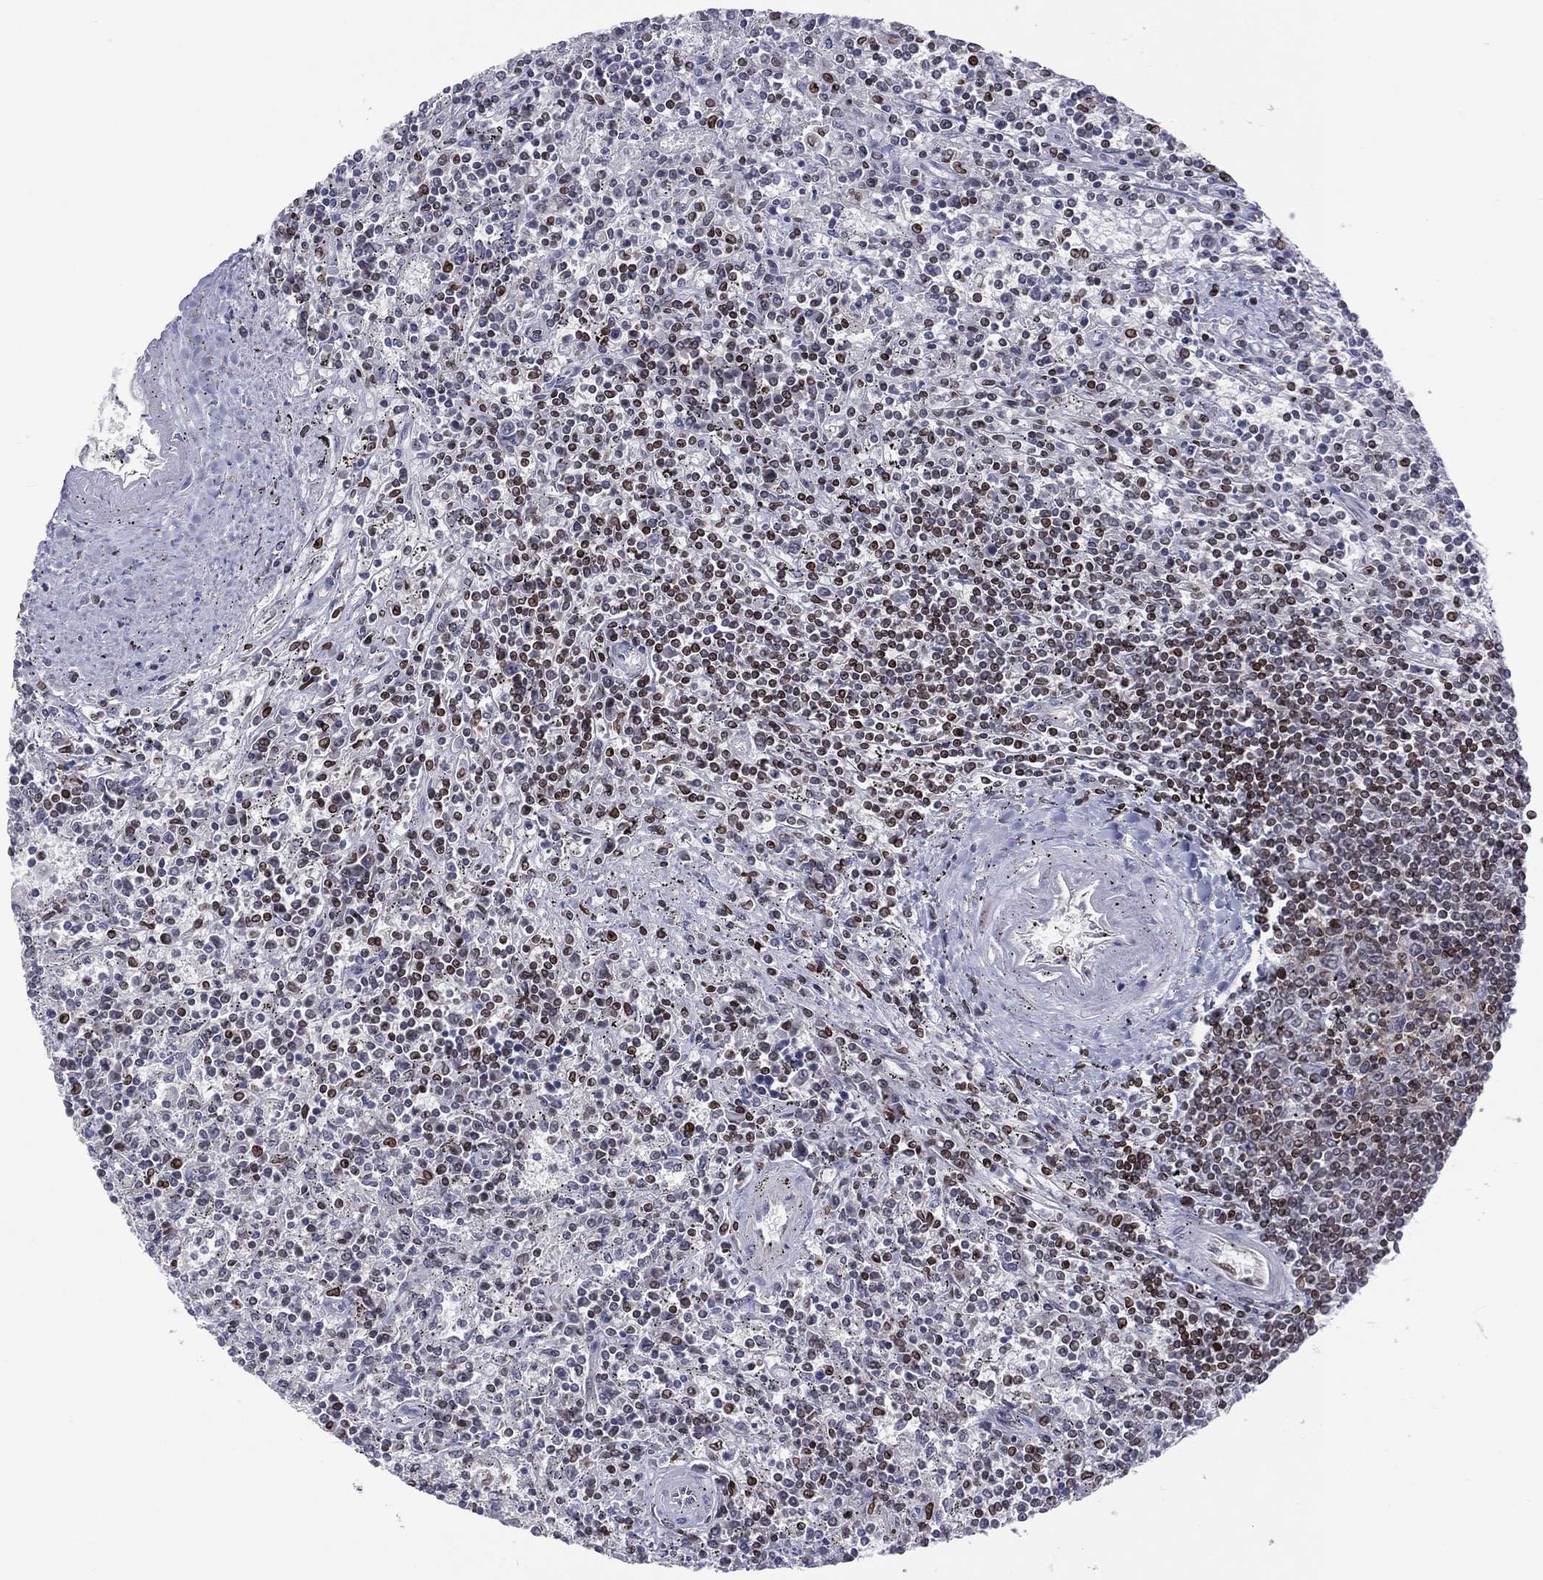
{"staining": {"intensity": "moderate", "quantity": "25%-75%", "location": "nuclear"}, "tissue": "lymphoma", "cell_type": "Tumor cells", "image_type": "cancer", "snomed": [{"axis": "morphology", "description": "Malignant lymphoma, non-Hodgkin's type, Low grade"}, {"axis": "topography", "description": "Spleen"}], "caption": "This image displays immunohistochemistry staining of malignant lymphoma, non-Hodgkin's type (low-grade), with medium moderate nuclear staining in about 25%-75% of tumor cells.", "gene": "DBF4B", "patient": {"sex": "male", "age": 62}}